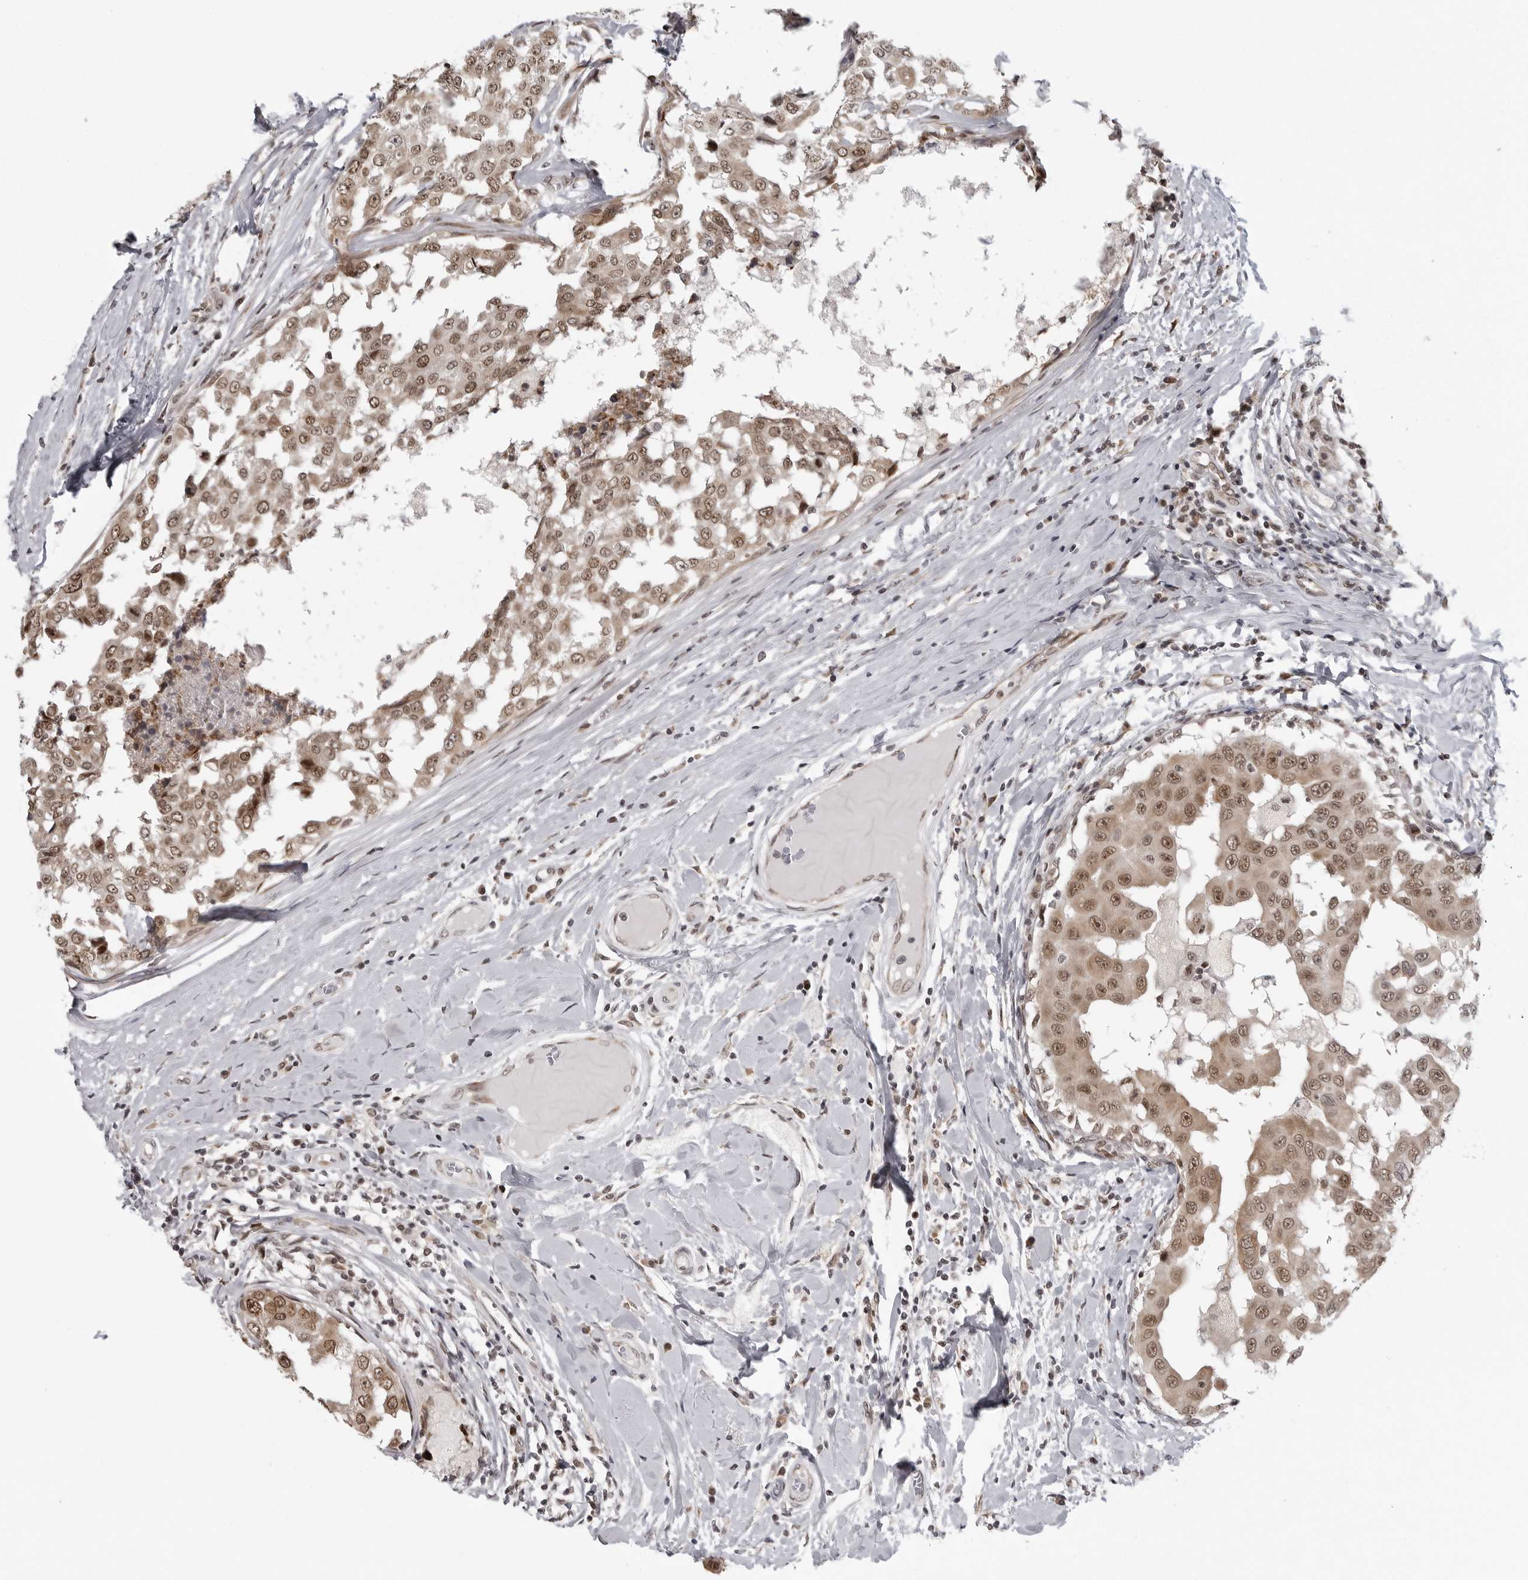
{"staining": {"intensity": "moderate", "quantity": ">75%", "location": "nuclear"}, "tissue": "breast cancer", "cell_type": "Tumor cells", "image_type": "cancer", "snomed": [{"axis": "morphology", "description": "Duct carcinoma"}, {"axis": "topography", "description": "Breast"}], "caption": "An immunohistochemistry photomicrograph of neoplastic tissue is shown. Protein staining in brown labels moderate nuclear positivity in breast cancer (invasive ductal carcinoma) within tumor cells.", "gene": "PRDM10", "patient": {"sex": "female", "age": 27}}